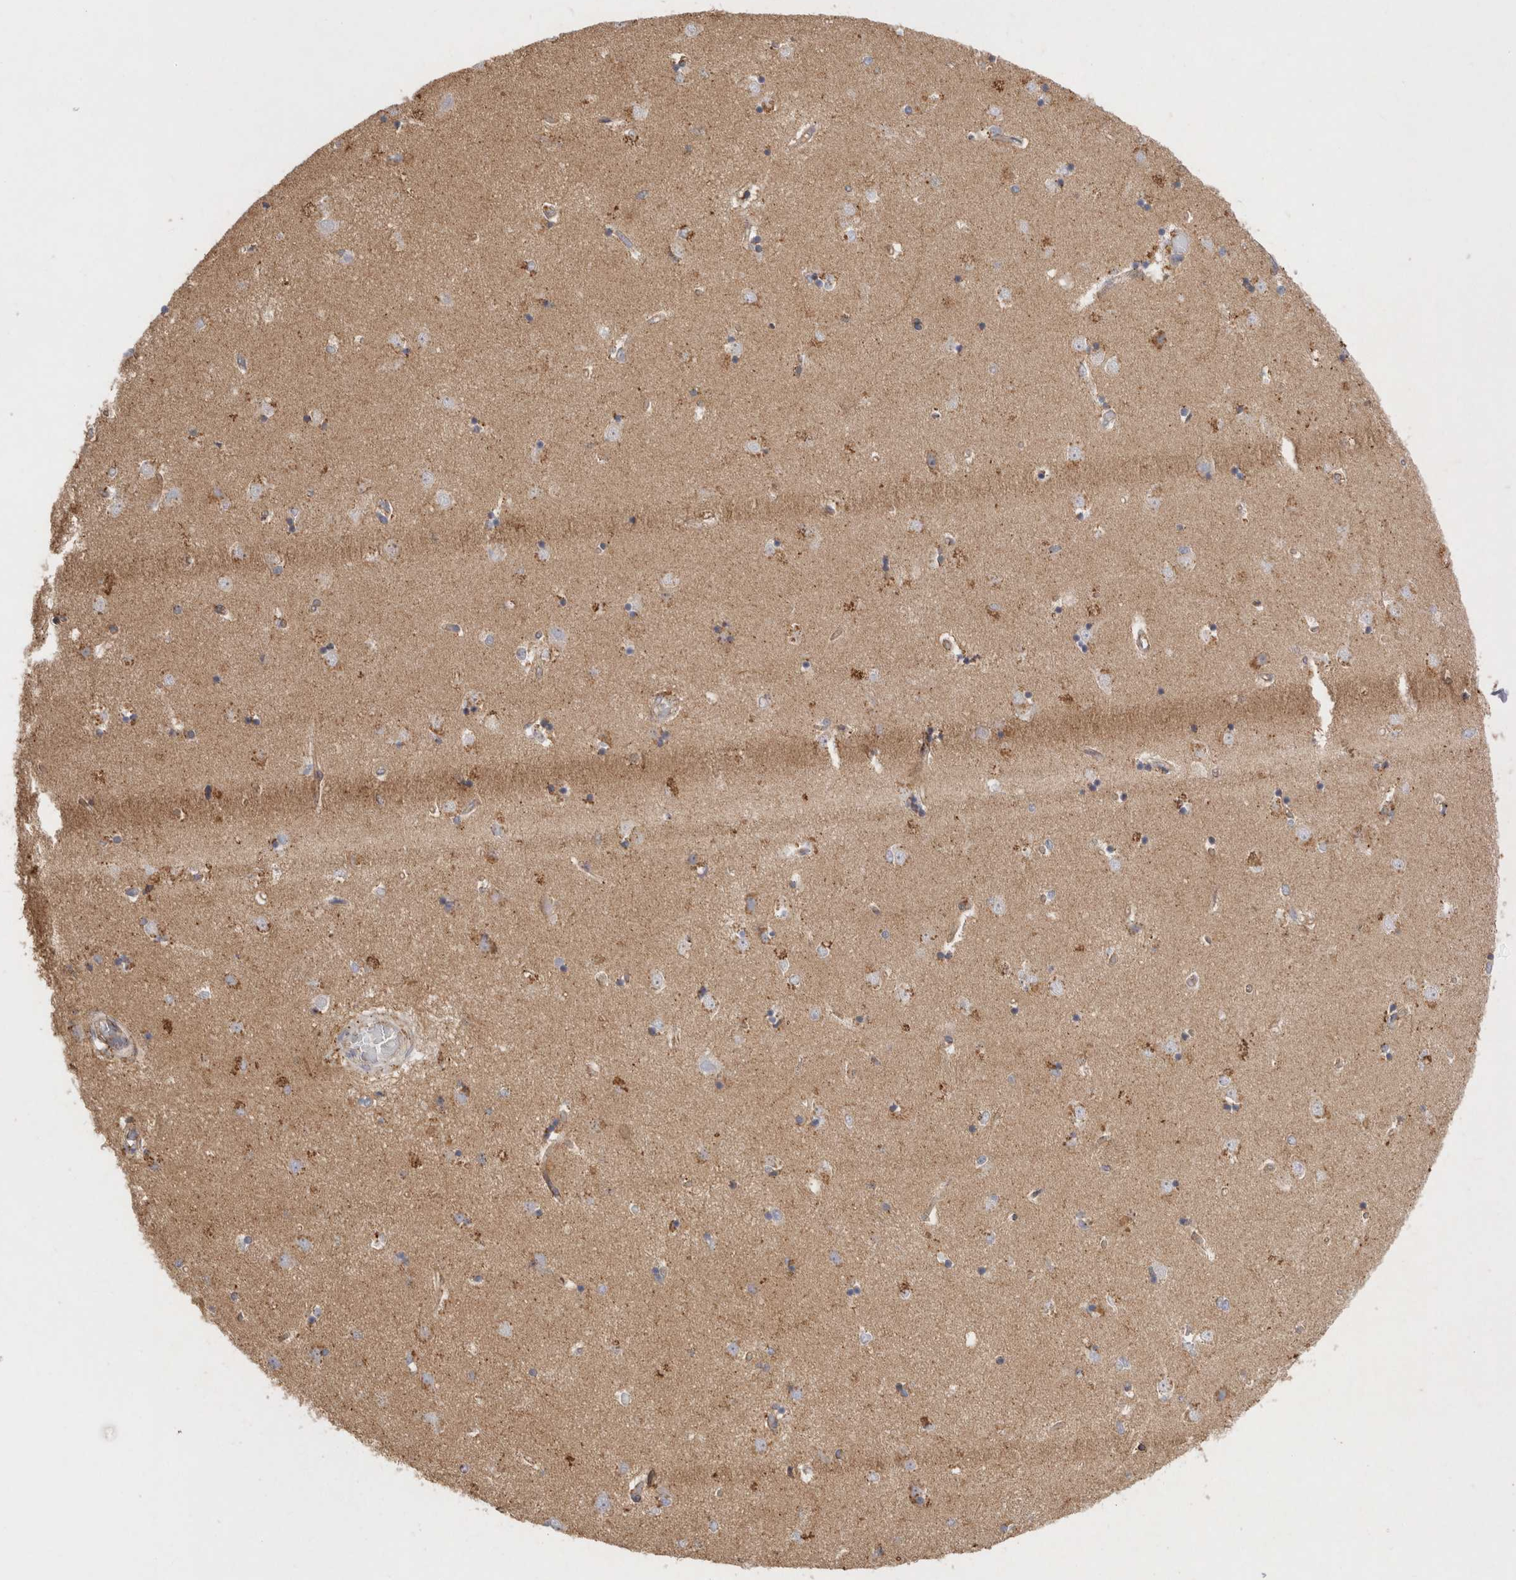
{"staining": {"intensity": "moderate", "quantity": "<25%", "location": "cytoplasmic/membranous"}, "tissue": "caudate", "cell_type": "Glial cells", "image_type": "normal", "snomed": [{"axis": "morphology", "description": "Normal tissue, NOS"}, {"axis": "topography", "description": "Lateral ventricle wall"}], "caption": "A high-resolution micrograph shows immunohistochemistry staining of unremarkable caudate, which shows moderate cytoplasmic/membranous staining in about <25% of glial cells.", "gene": "CHMP6", "patient": {"sex": "male", "age": 45}}